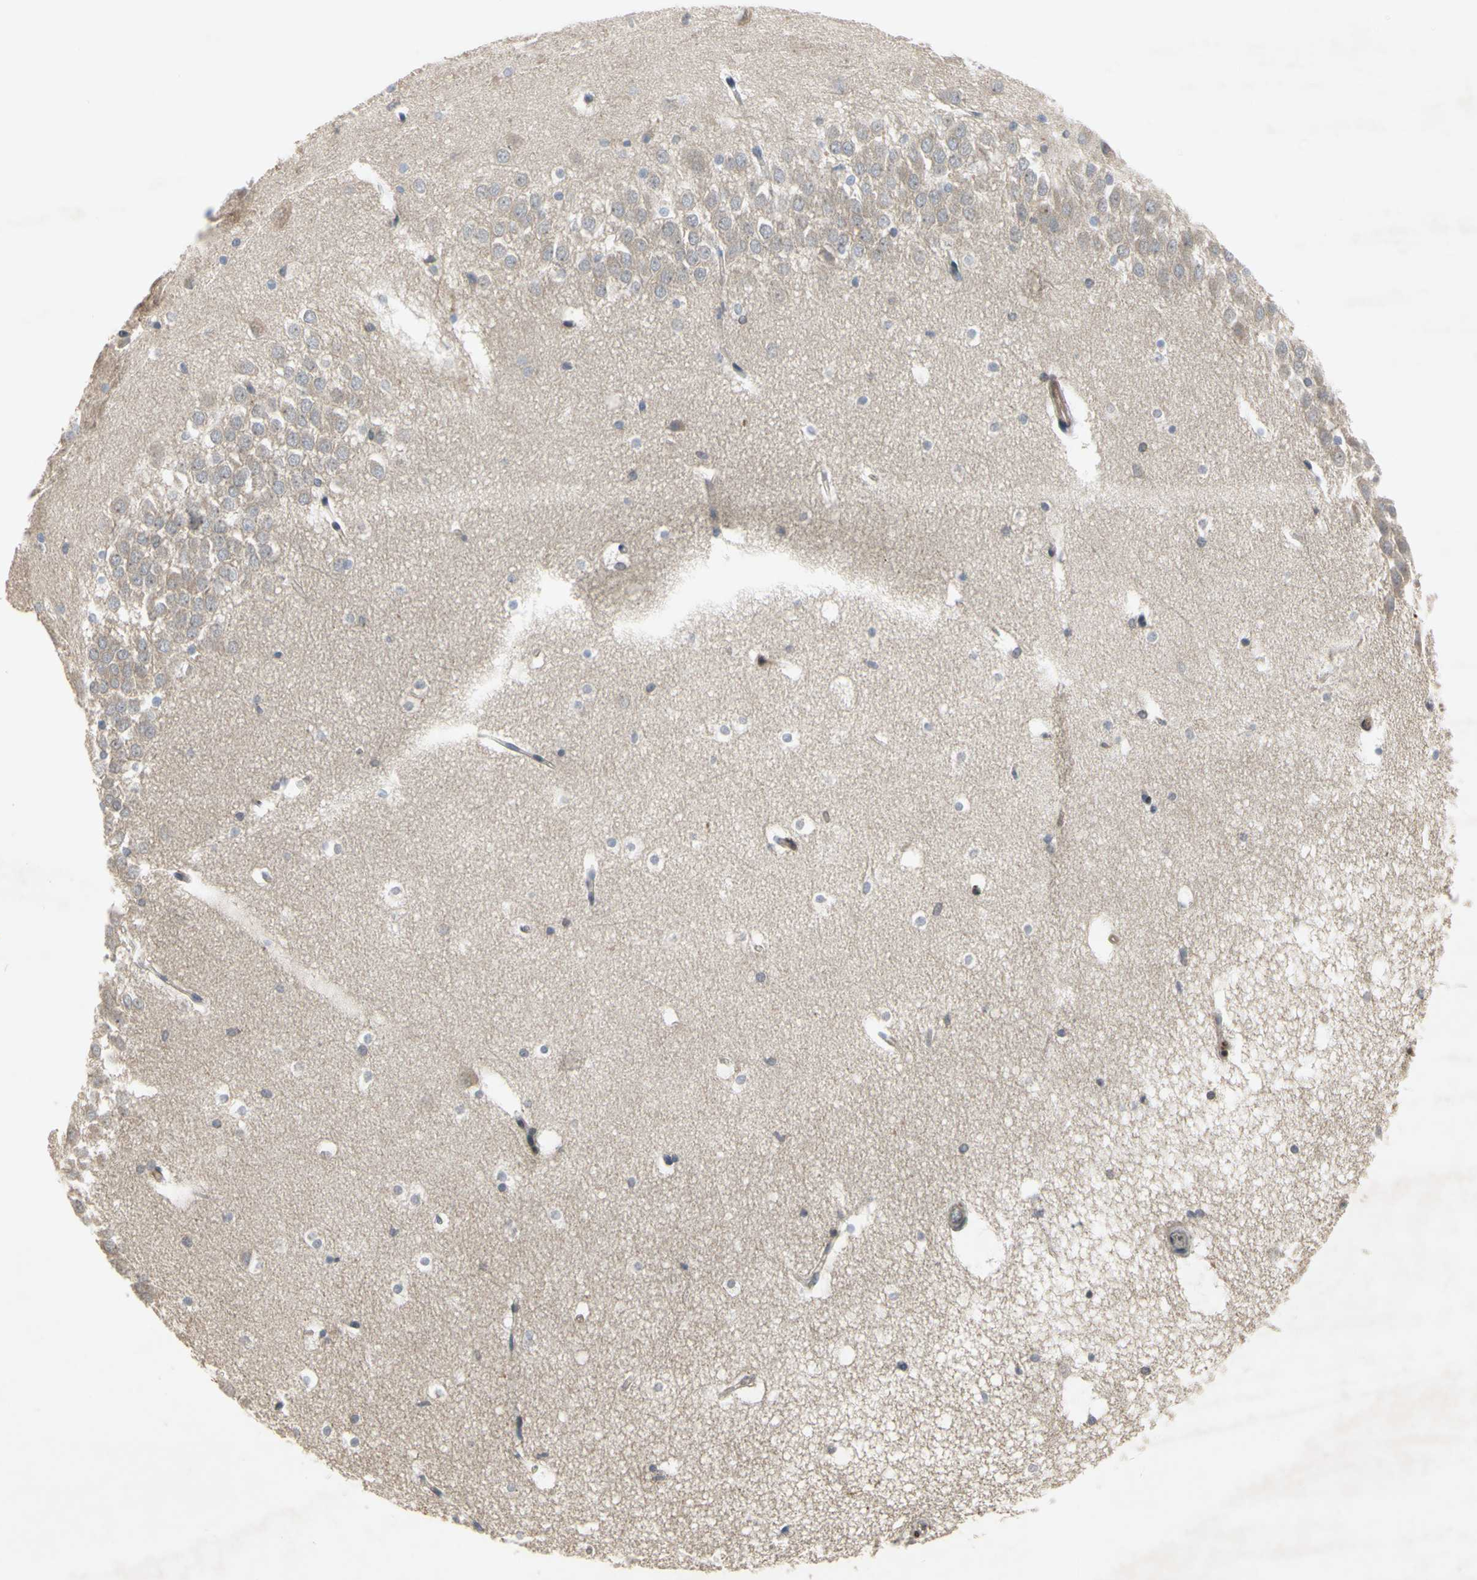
{"staining": {"intensity": "weak", "quantity": "<25%", "location": "cytoplasmic/membranous"}, "tissue": "hippocampus", "cell_type": "Glial cells", "image_type": "normal", "snomed": [{"axis": "morphology", "description": "Normal tissue, NOS"}, {"axis": "topography", "description": "Hippocampus"}], "caption": "The micrograph reveals no staining of glial cells in unremarkable hippocampus.", "gene": "PLXNA2", "patient": {"sex": "male", "age": 45}}